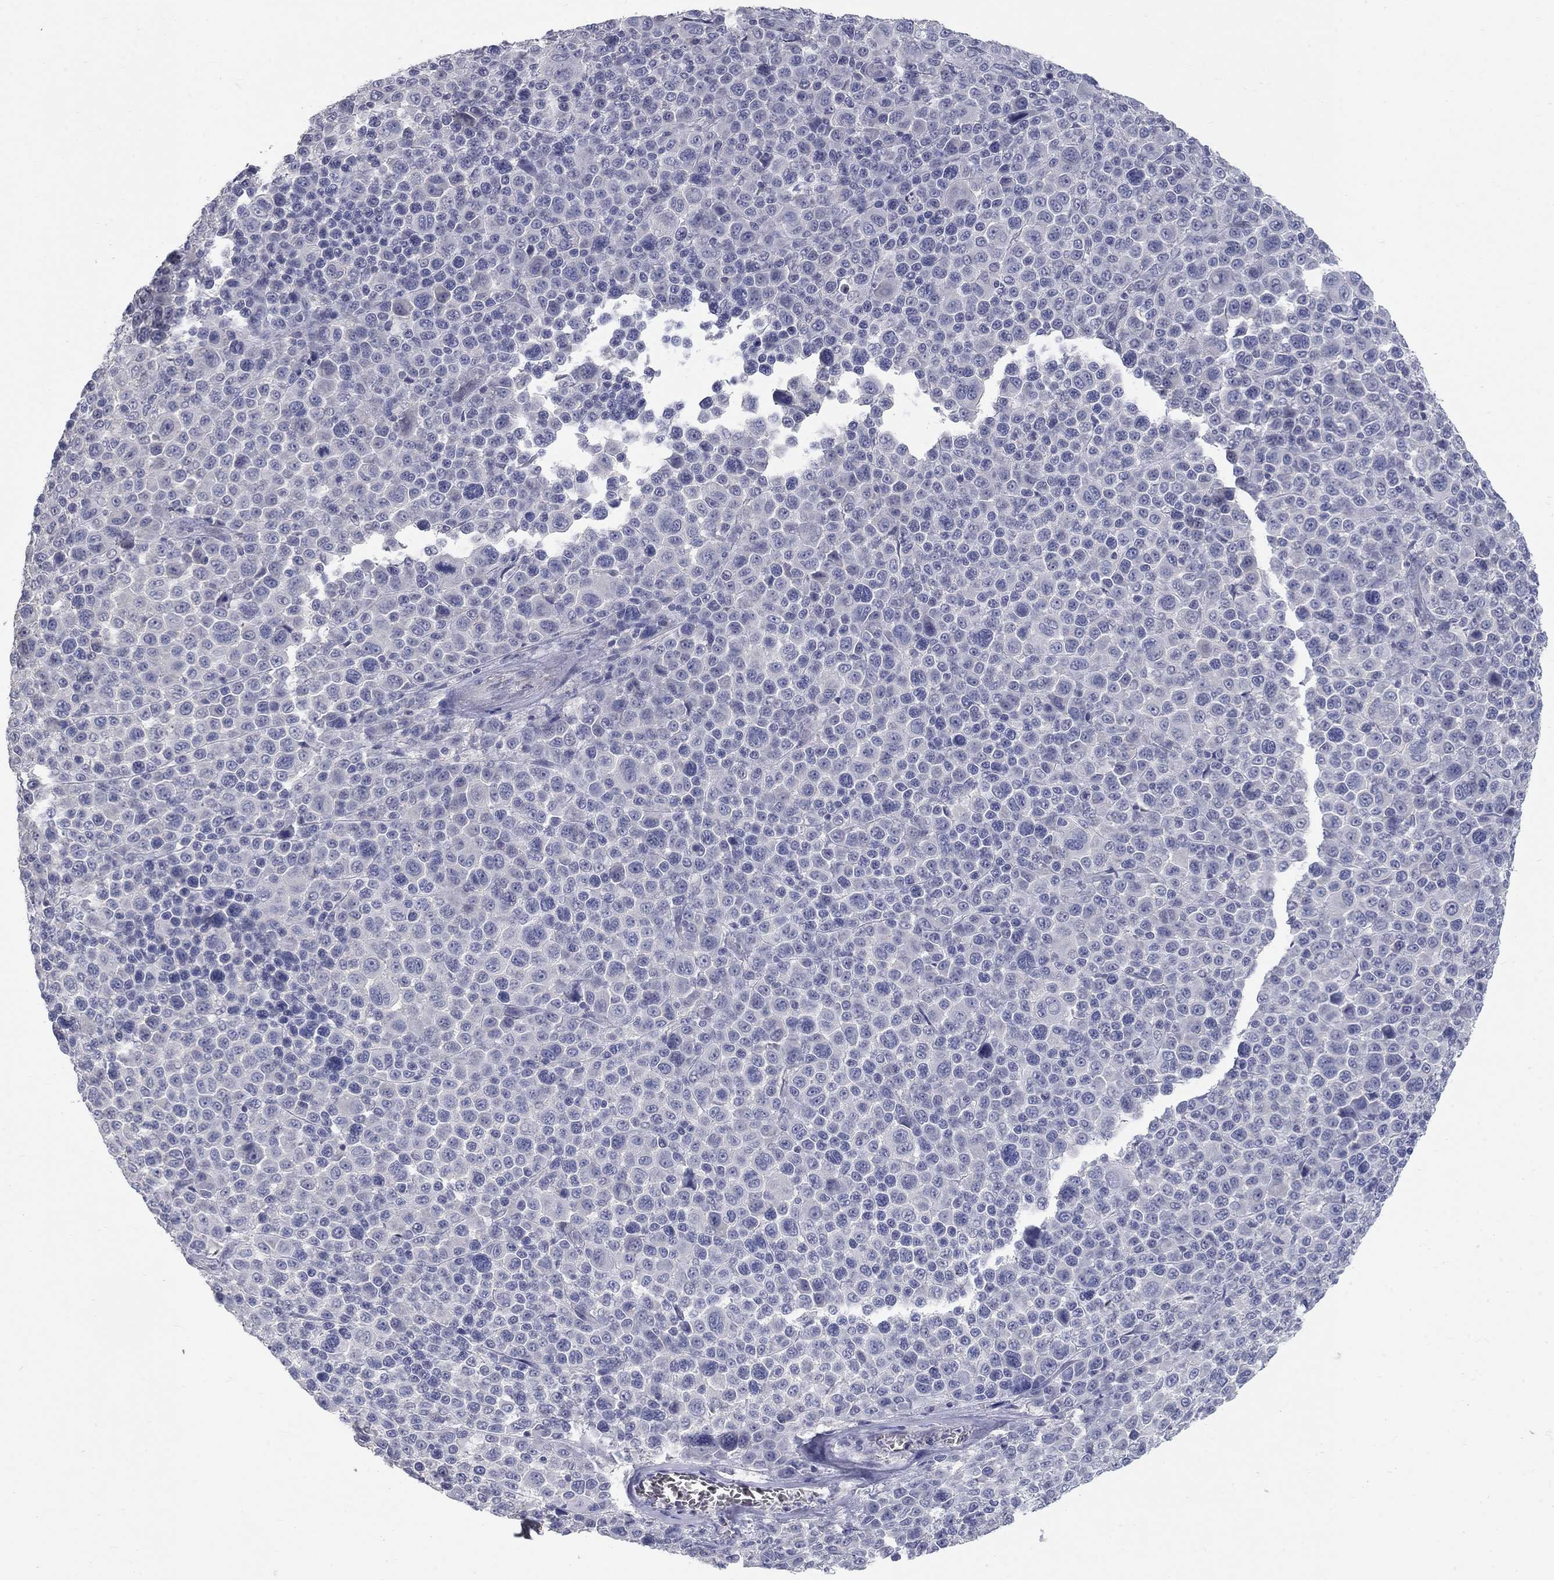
{"staining": {"intensity": "negative", "quantity": "none", "location": "none"}, "tissue": "melanoma", "cell_type": "Tumor cells", "image_type": "cancer", "snomed": [{"axis": "morphology", "description": "Malignant melanoma, NOS"}, {"axis": "topography", "description": "Skin"}], "caption": "High power microscopy image of an IHC photomicrograph of melanoma, revealing no significant expression in tumor cells.", "gene": "PTH1R", "patient": {"sex": "female", "age": 57}}